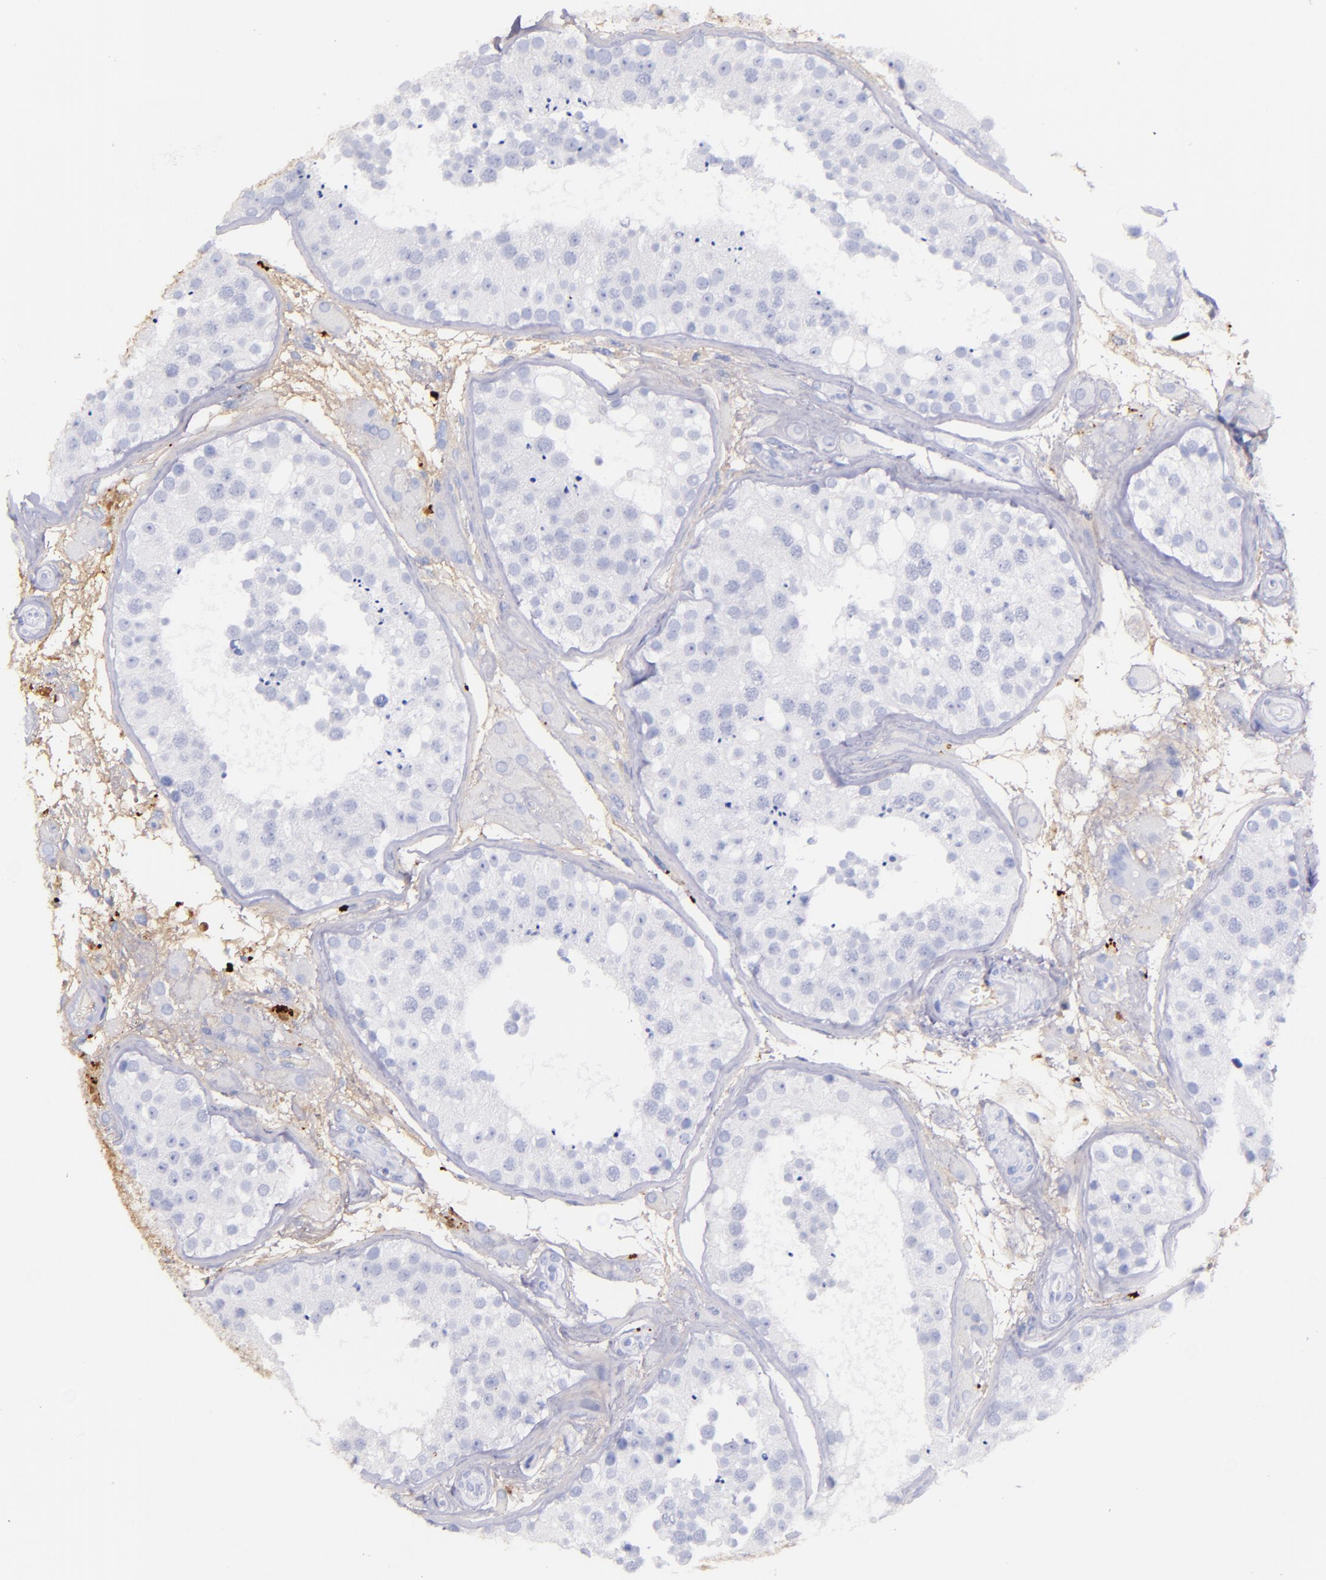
{"staining": {"intensity": "negative", "quantity": "none", "location": "none"}, "tissue": "testis", "cell_type": "Cells in seminiferous ducts", "image_type": "normal", "snomed": [{"axis": "morphology", "description": "Normal tissue, NOS"}, {"axis": "topography", "description": "Testis"}], "caption": "Immunohistochemistry of normal human testis reveals no expression in cells in seminiferous ducts.", "gene": "KNG1", "patient": {"sex": "male", "age": 26}}